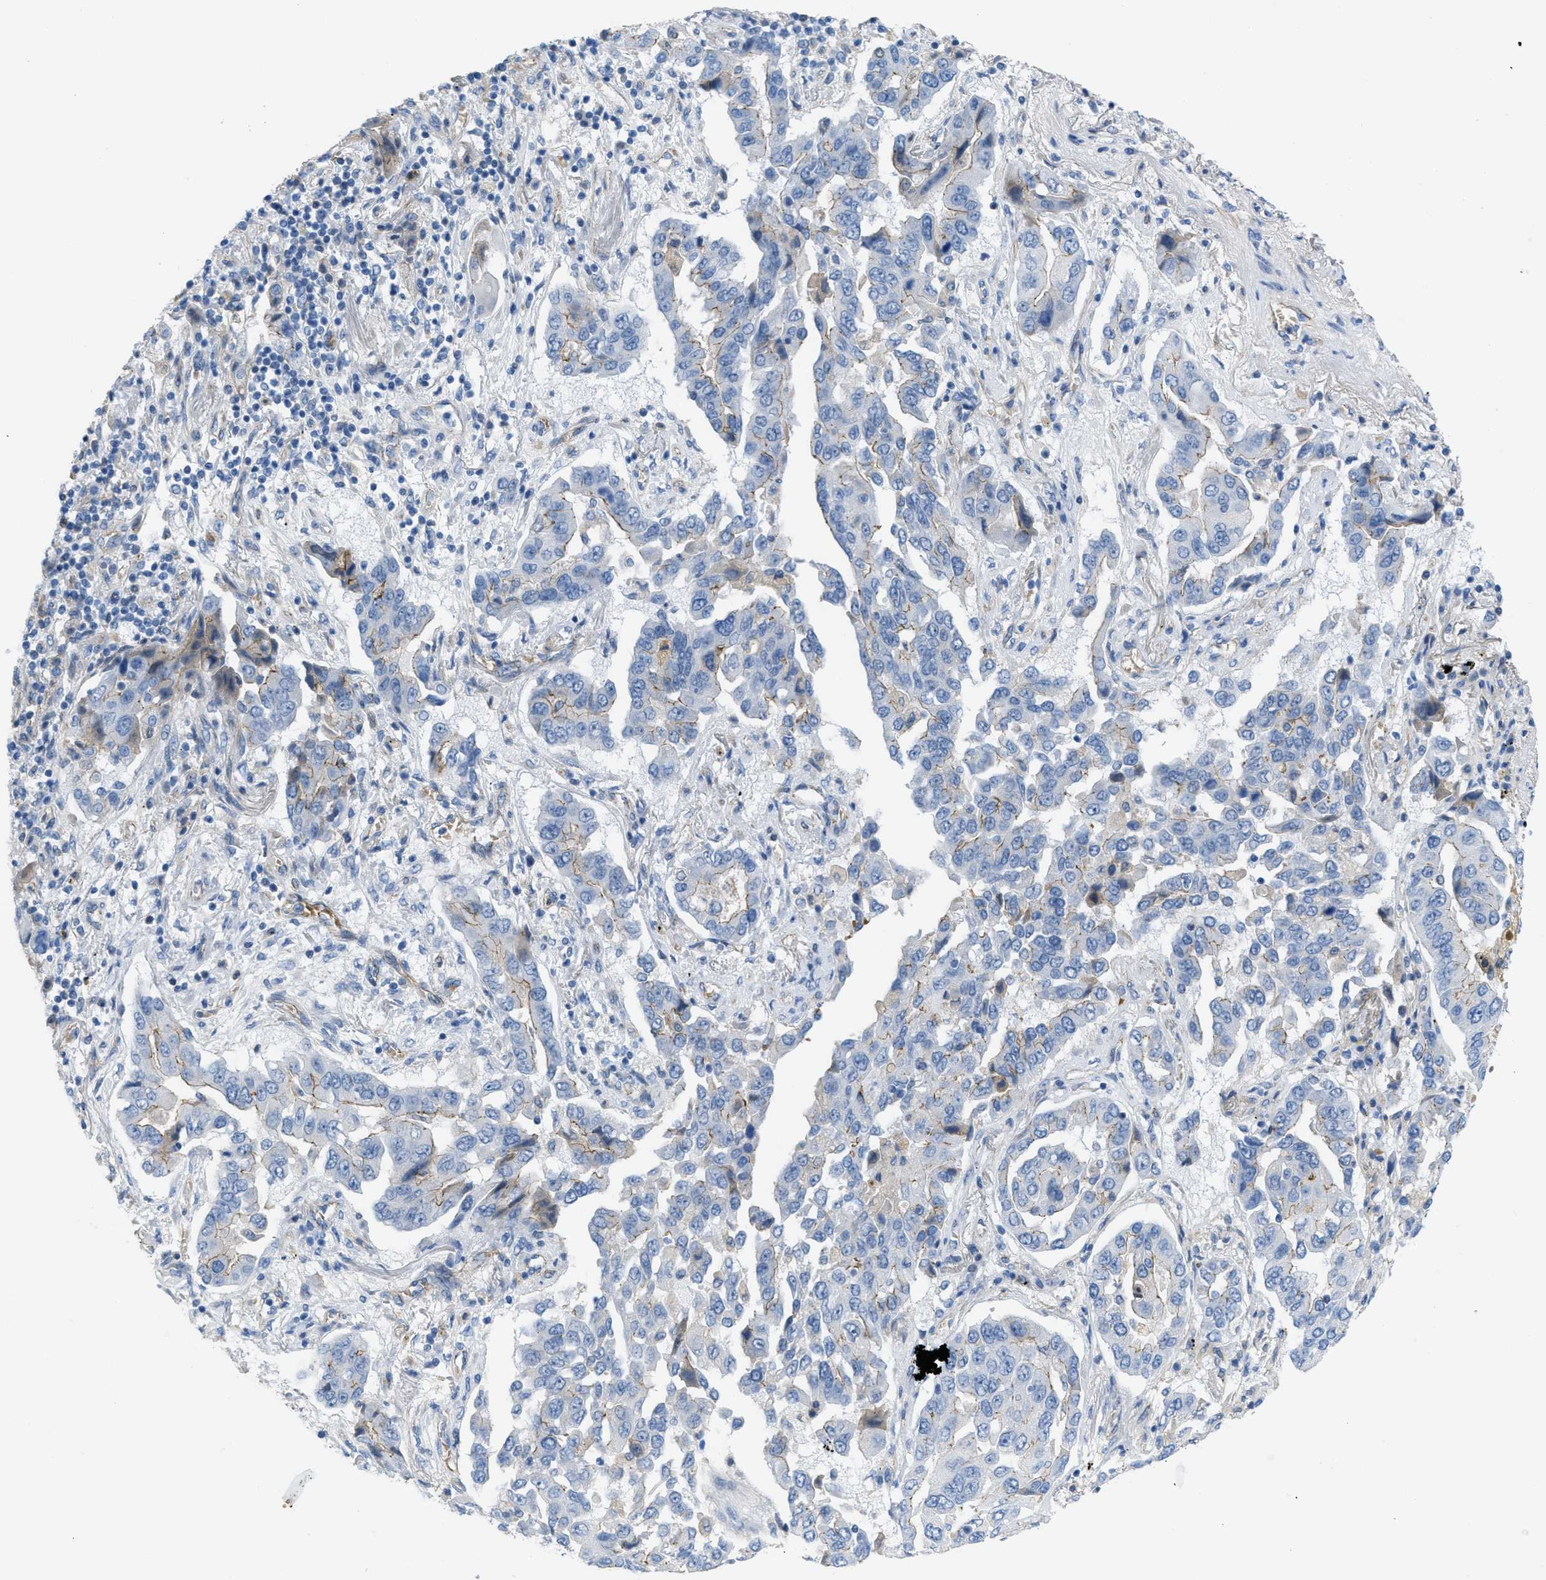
{"staining": {"intensity": "weak", "quantity": "25%-75%", "location": "cytoplasmic/membranous"}, "tissue": "lung cancer", "cell_type": "Tumor cells", "image_type": "cancer", "snomed": [{"axis": "morphology", "description": "Adenocarcinoma, NOS"}, {"axis": "topography", "description": "Lung"}], "caption": "DAB (3,3'-diaminobenzidine) immunohistochemical staining of lung cancer (adenocarcinoma) reveals weak cytoplasmic/membranous protein positivity in about 25%-75% of tumor cells. The protein is shown in brown color, while the nuclei are stained blue.", "gene": "CRB3", "patient": {"sex": "female", "age": 65}}